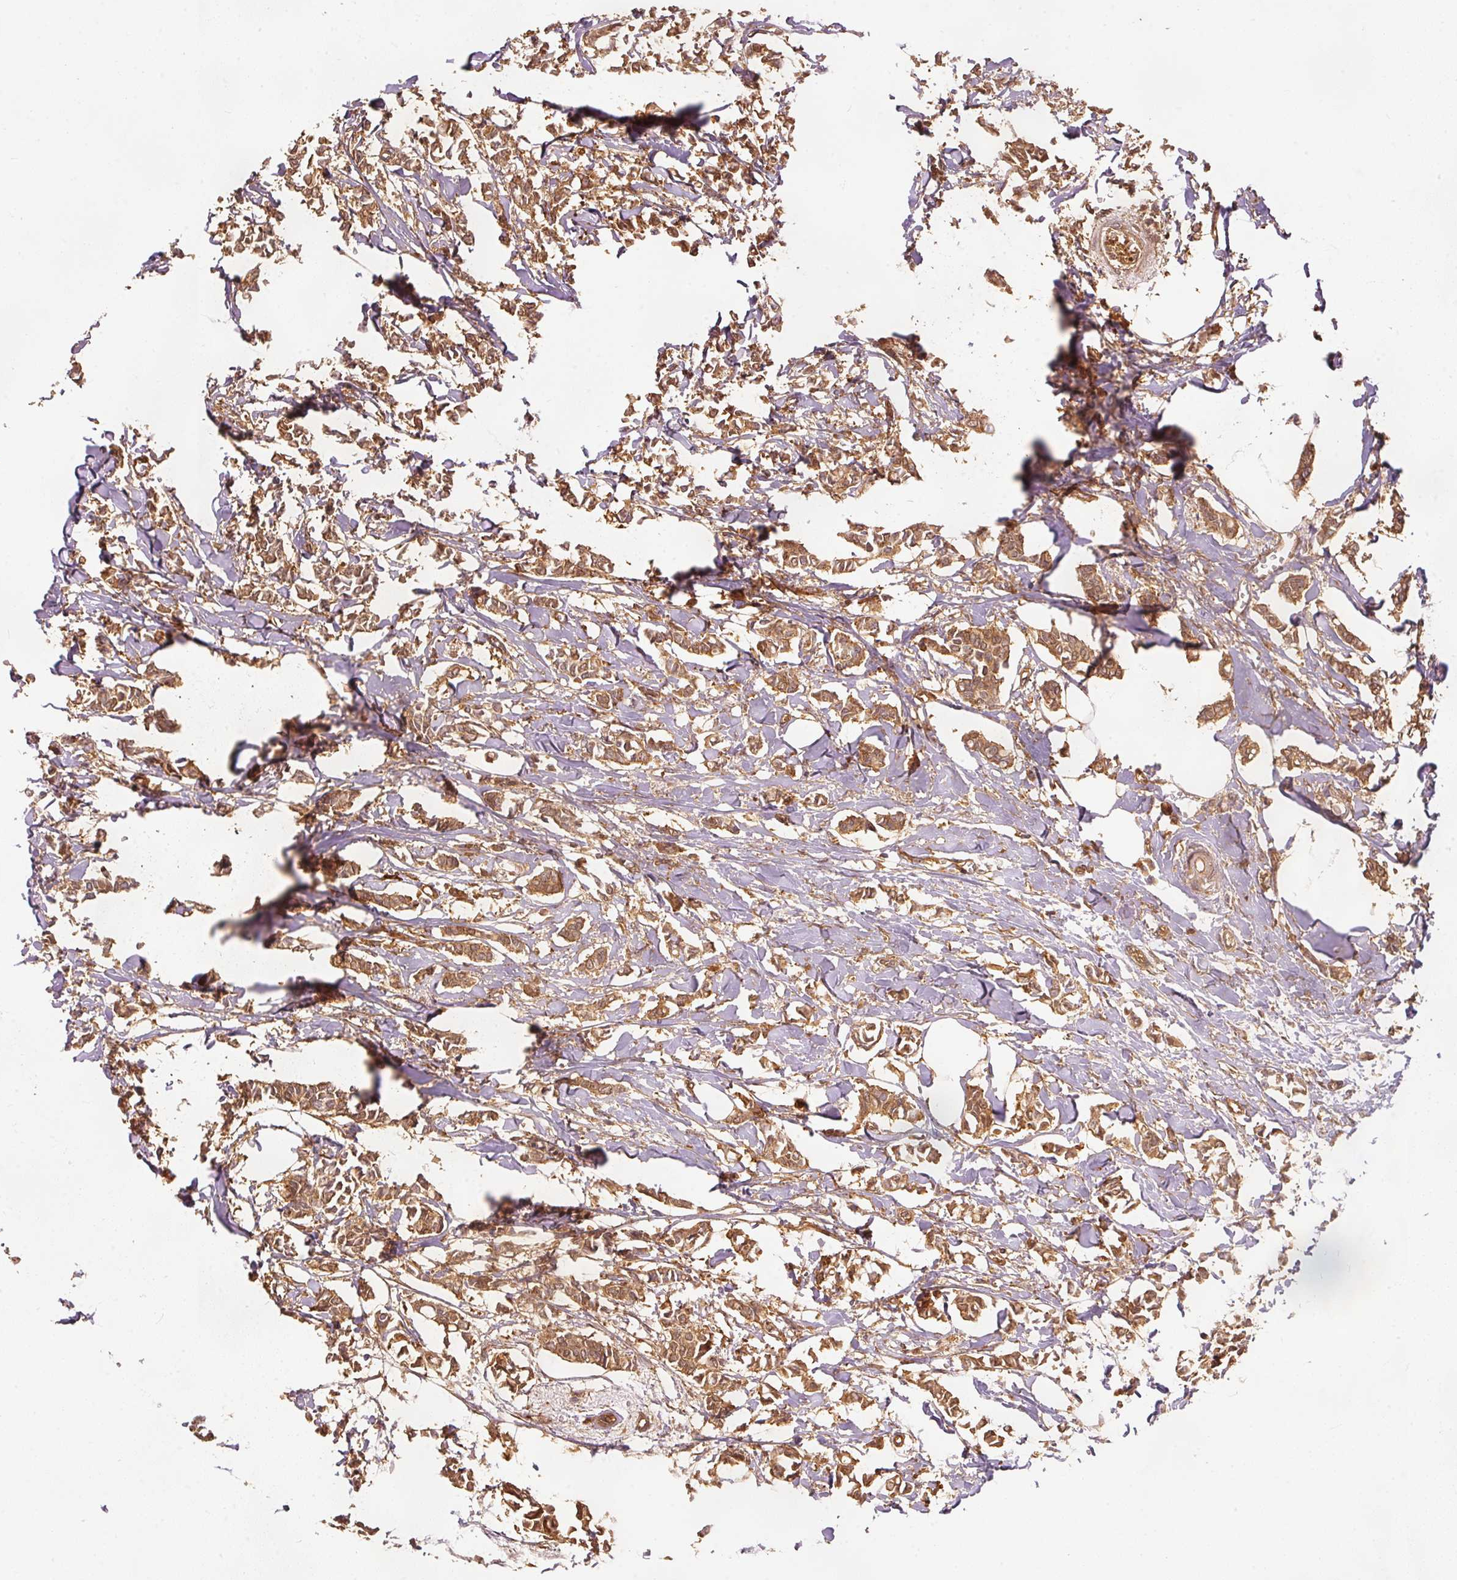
{"staining": {"intensity": "moderate", "quantity": ">75%", "location": "cytoplasmic/membranous"}, "tissue": "breast cancer", "cell_type": "Tumor cells", "image_type": "cancer", "snomed": [{"axis": "morphology", "description": "Duct carcinoma"}, {"axis": "topography", "description": "Breast"}], "caption": "A micrograph of breast intraductal carcinoma stained for a protein demonstrates moderate cytoplasmic/membranous brown staining in tumor cells. (DAB (3,3'-diaminobenzidine) = brown stain, brightfield microscopy at high magnification).", "gene": "EIF3B", "patient": {"sex": "female", "age": 41}}